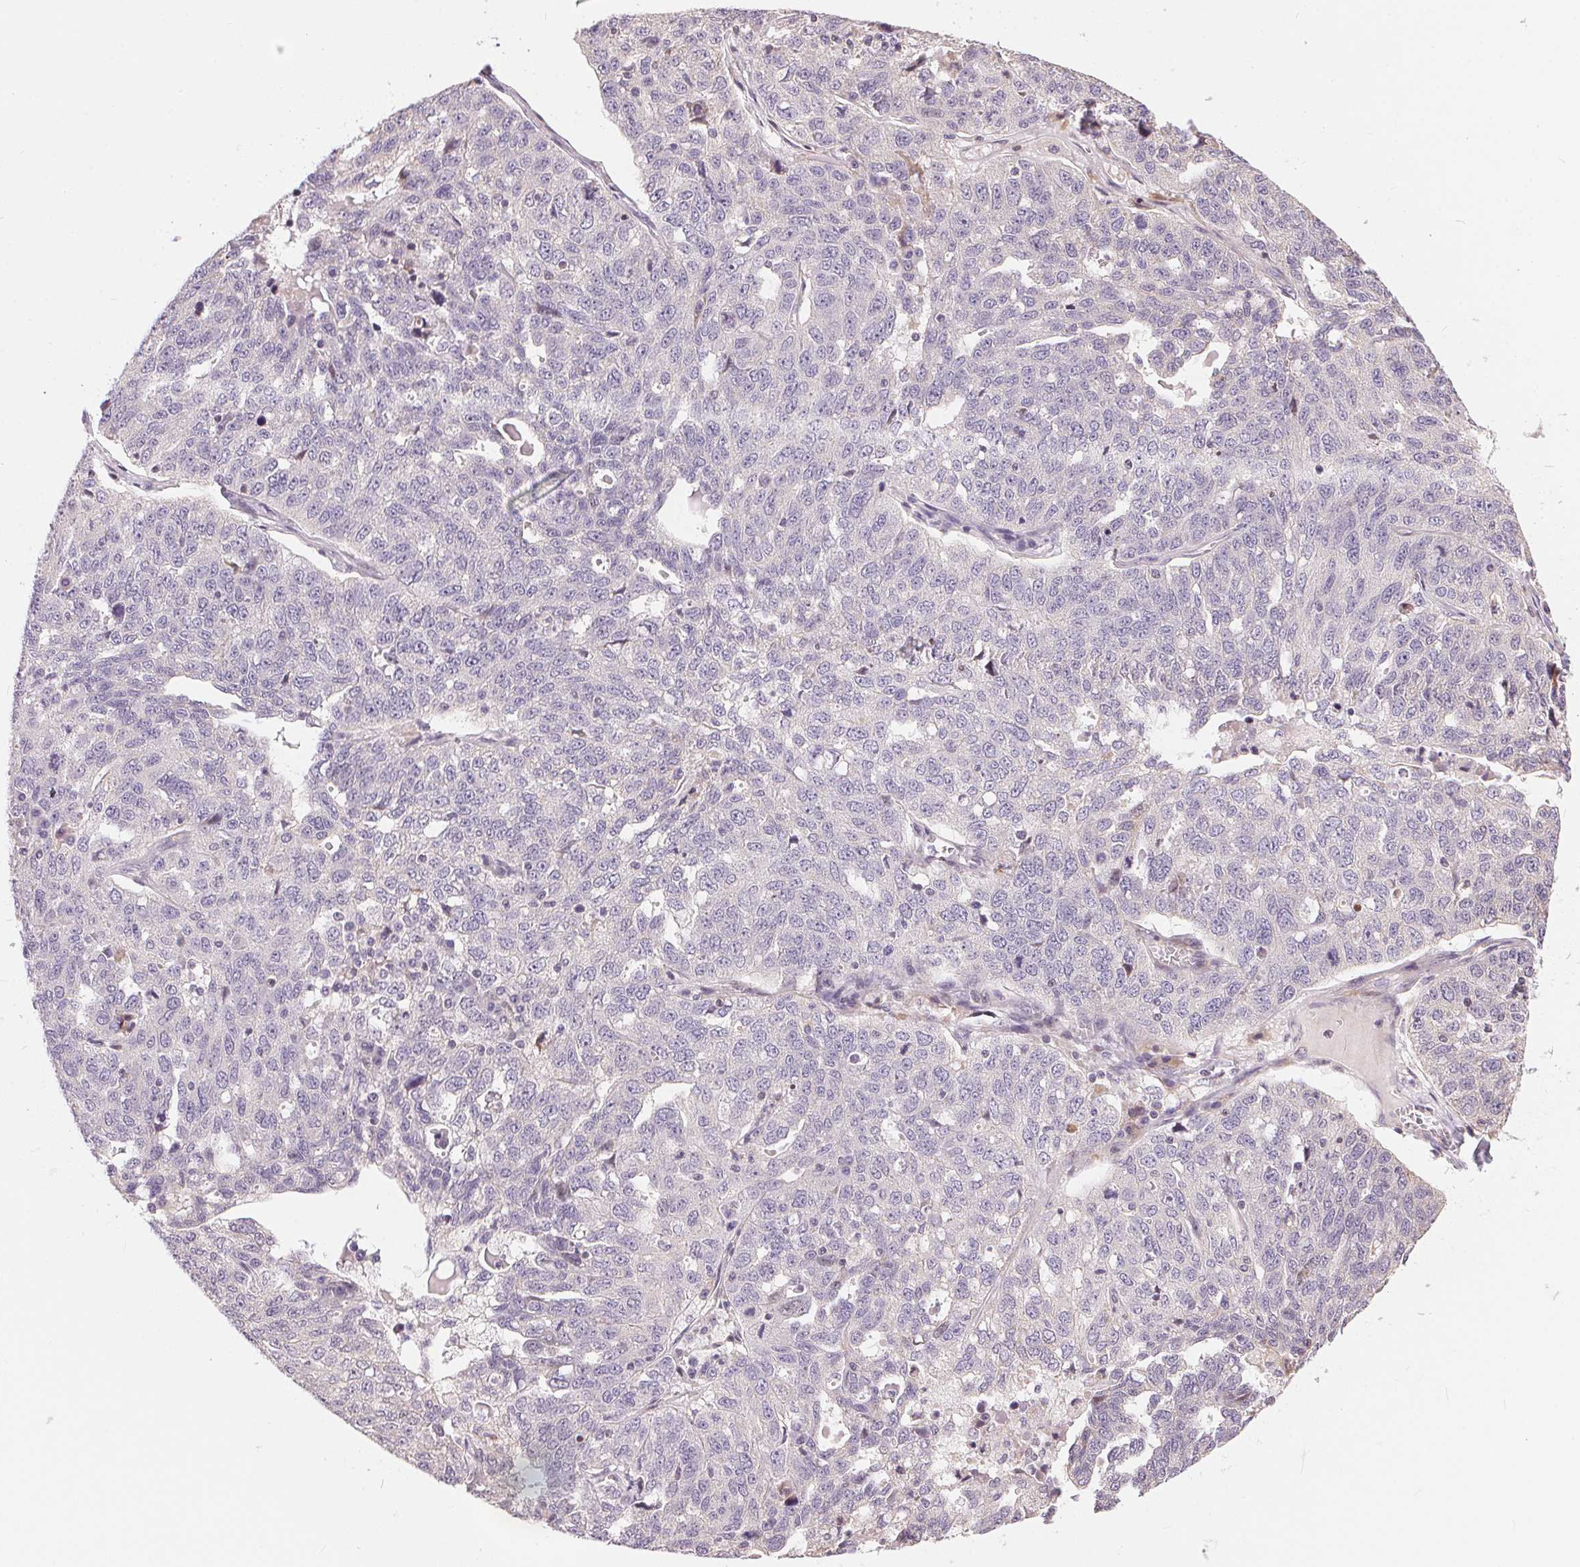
{"staining": {"intensity": "negative", "quantity": "none", "location": "none"}, "tissue": "ovarian cancer", "cell_type": "Tumor cells", "image_type": "cancer", "snomed": [{"axis": "morphology", "description": "Cystadenocarcinoma, serous, NOS"}, {"axis": "topography", "description": "Ovary"}], "caption": "There is no significant staining in tumor cells of ovarian cancer (serous cystadenocarcinoma).", "gene": "UNC13B", "patient": {"sex": "female", "age": 71}}